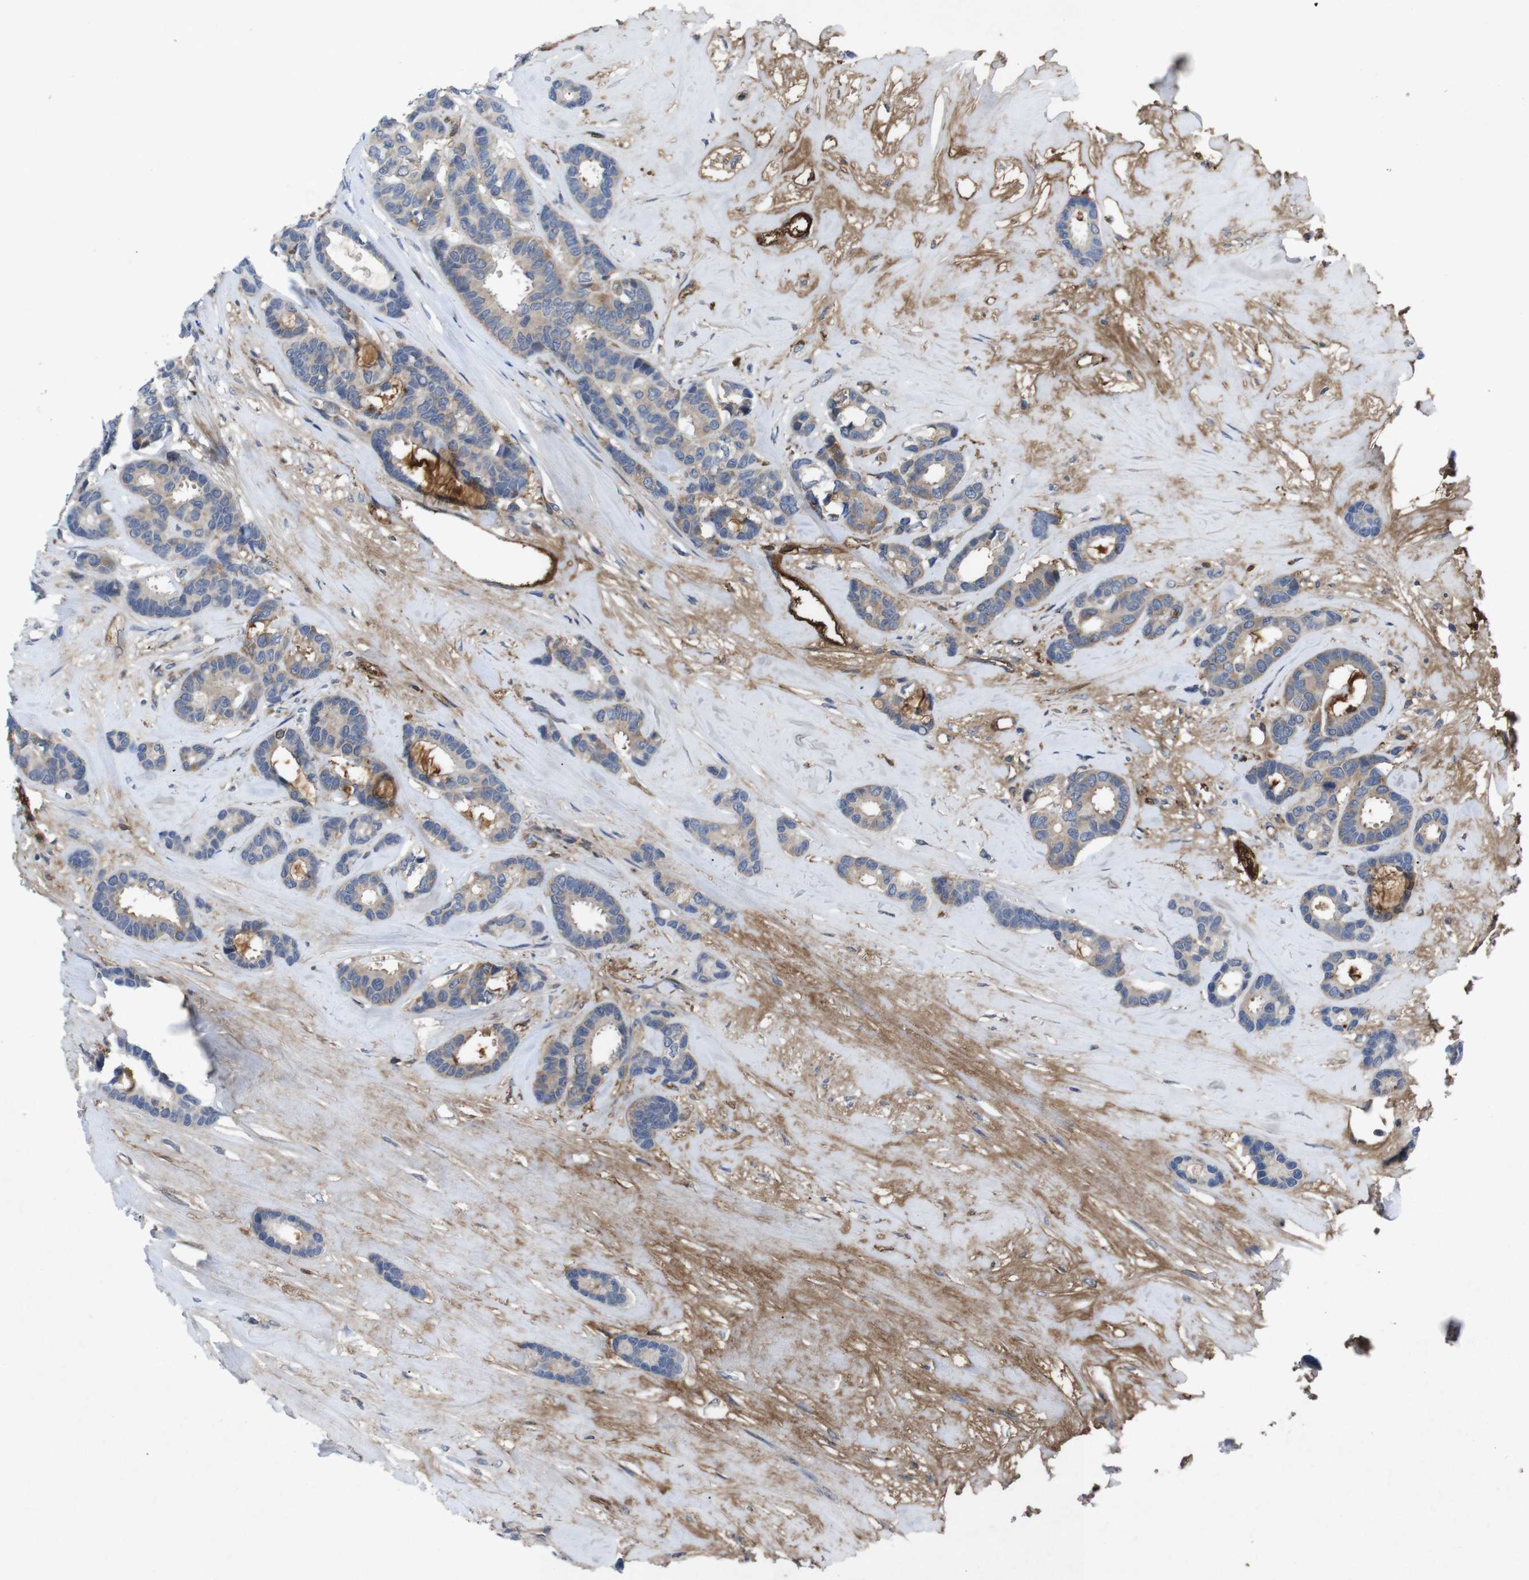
{"staining": {"intensity": "moderate", "quantity": "<25%", "location": "cytoplasmic/membranous"}, "tissue": "breast cancer", "cell_type": "Tumor cells", "image_type": "cancer", "snomed": [{"axis": "morphology", "description": "Duct carcinoma"}, {"axis": "topography", "description": "Breast"}], "caption": "Invasive ductal carcinoma (breast) stained with DAB (3,3'-diaminobenzidine) IHC exhibits low levels of moderate cytoplasmic/membranous staining in approximately <25% of tumor cells.", "gene": "SPTB", "patient": {"sex": "female", "age": 87}}